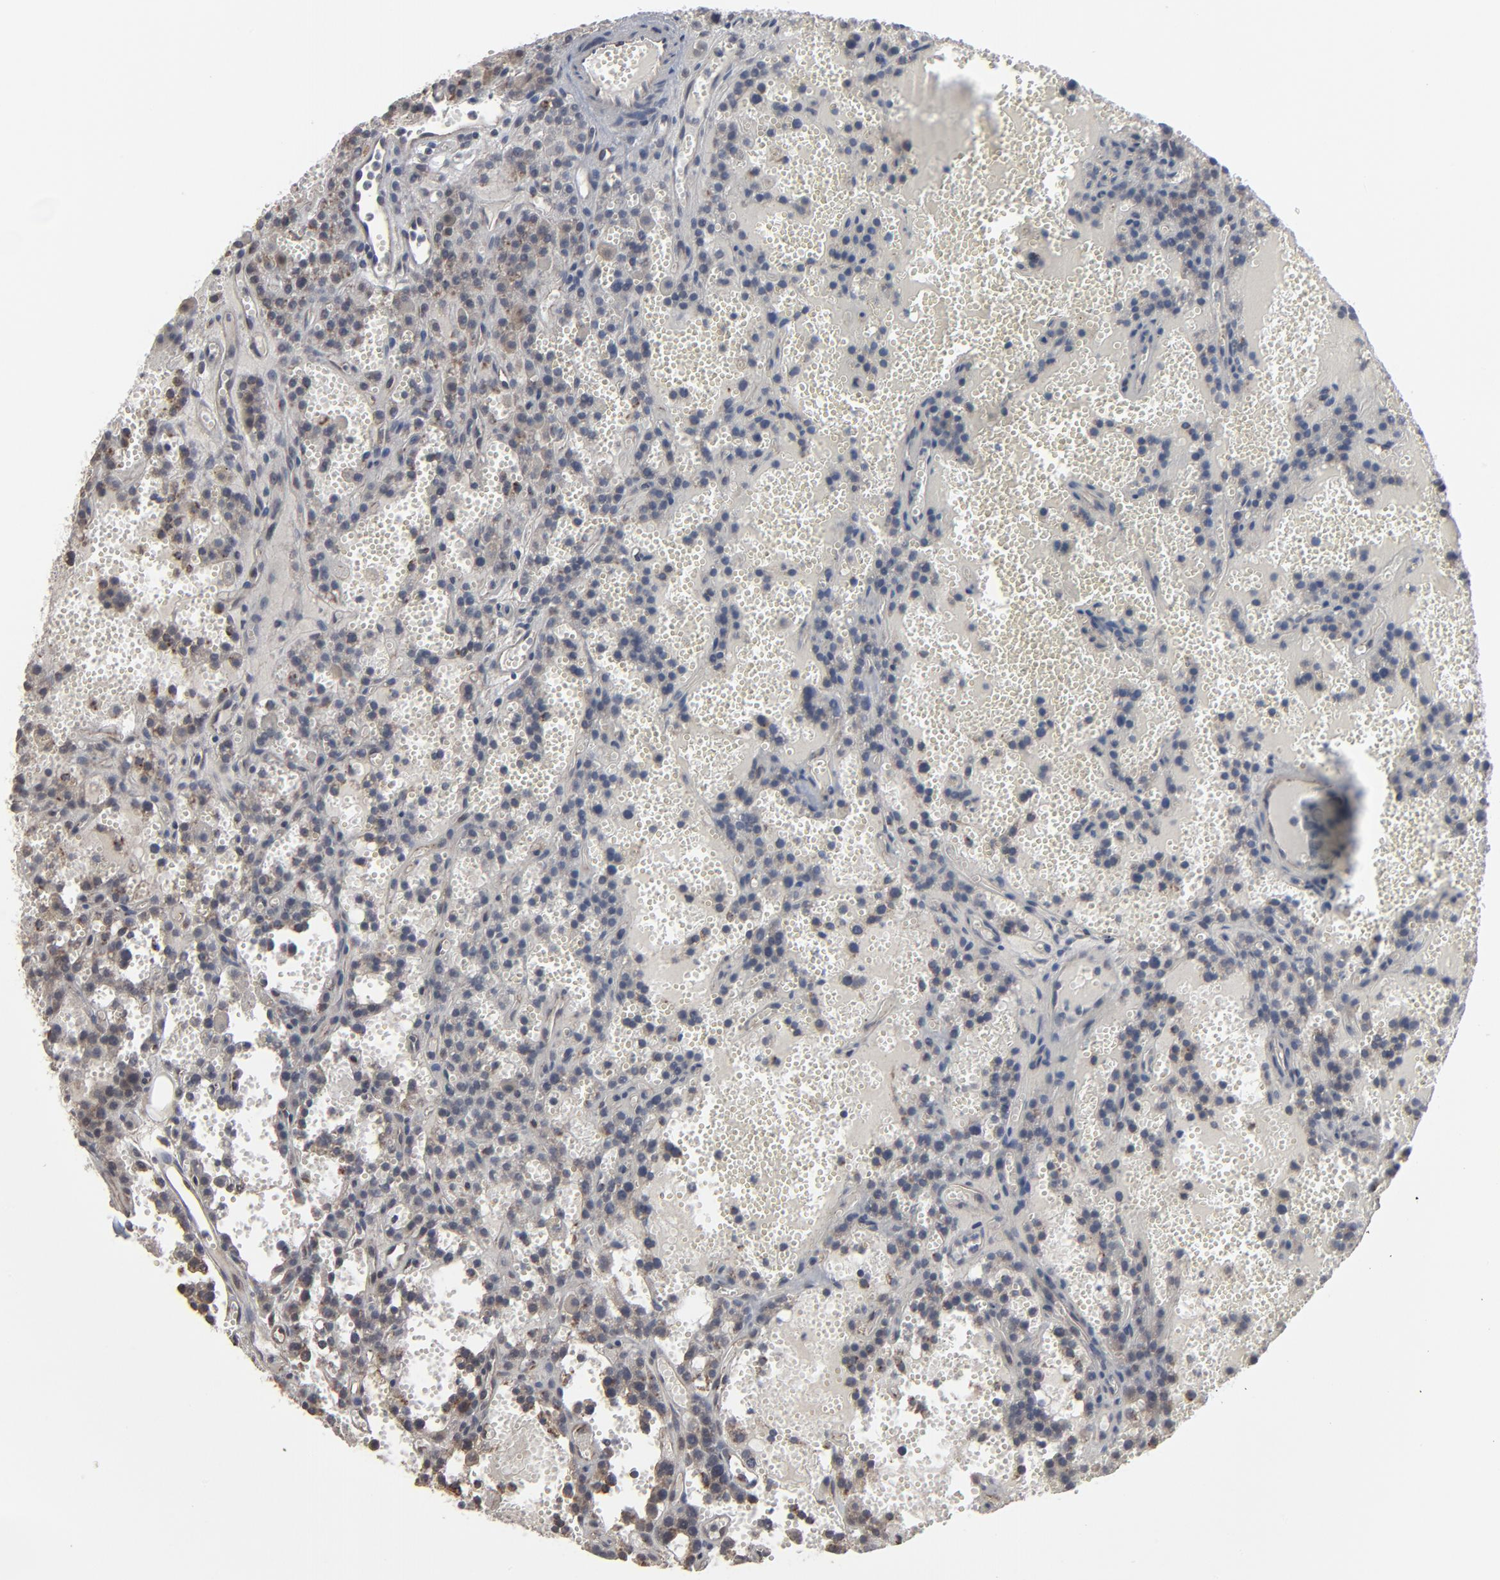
{"staining": {"intensity": "weak", "quantity": "<25%", "location": "cytoplasmic/membranous"}, "tissue": "parathyroid gland", "cell_type": "Glandular cells", "image_type": "normal", "snomed": [{"axis": "morphology", "description": "Normal tissue, NOS"}, {"axis": "topography", "description": "Parathyroid gland"}], "caption": "IHC of normal human parathyroid gland exhibits no positivity in glandular cells. (DAB (3,3'-diaminobenzidine) immunohistochemistry with hematoxylin counter stain).", "gene": "CTNND1", "patient": {"sex": "male", "age": 25}}